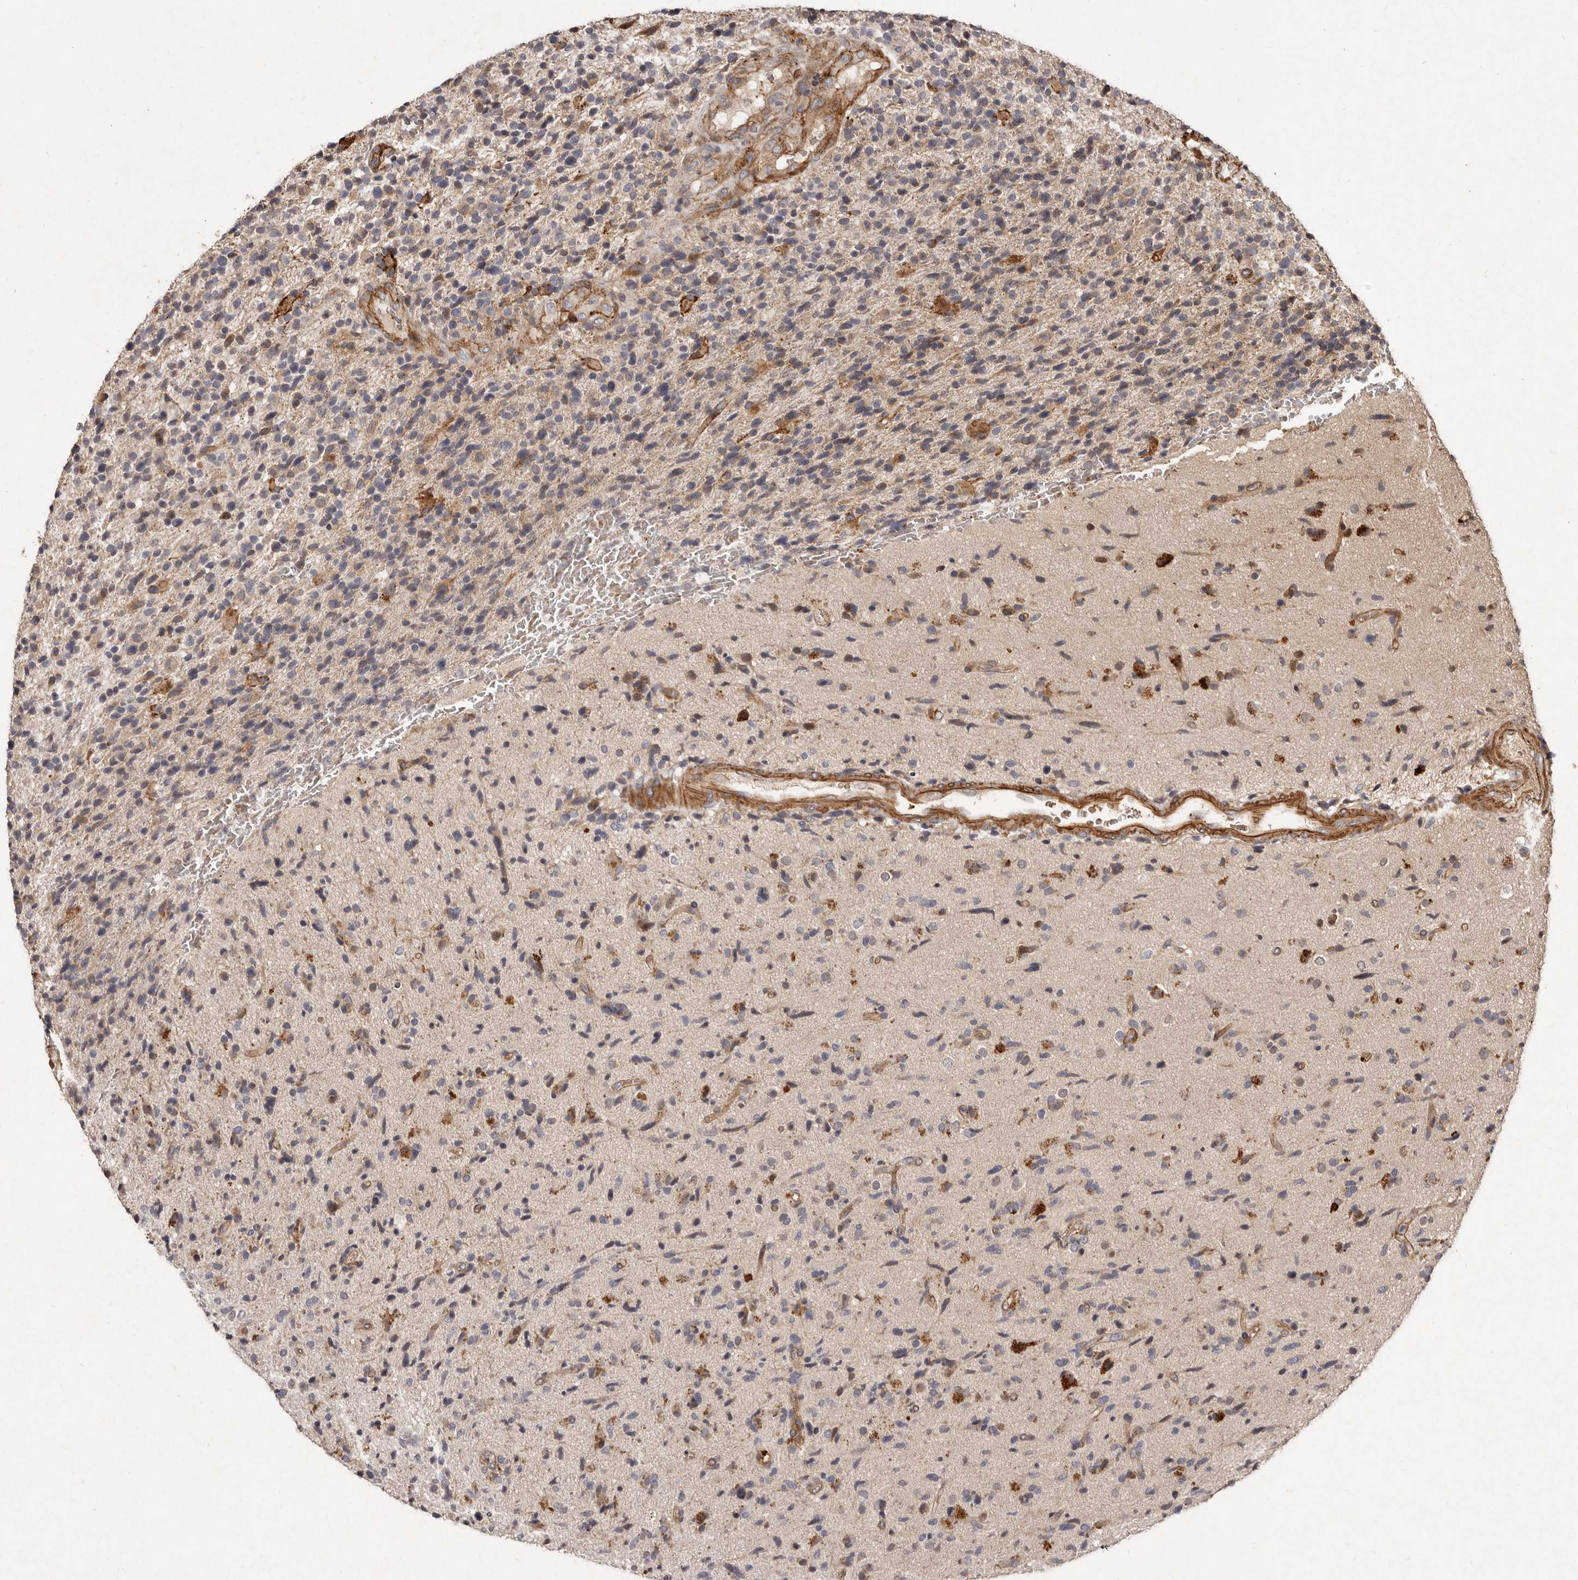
{"staining": {"intensity": "weak", "quantity": "<25%", "location": "cytoplasmic/membranous"}, "tissue": "glioma", "cell_type": "Tumor cells", "image_type": "cancer", "snomed": [{"axis": "morphology", "description": "Glioma, malignant, High grade"}, {"axis": "topography", "description": "Brain"}], "caption": "IHC of human glioma demonstrates no expression in tumor cells. Brightfield microscopy of immunohistochemistry (IHC) stained with DAB (3,3'-diaminobenzidine) (brown) and hematoxylin (blue), captured at high magnification.", "gene": "SEMA3A", "patient": {"sex": "male", "age": 72}}